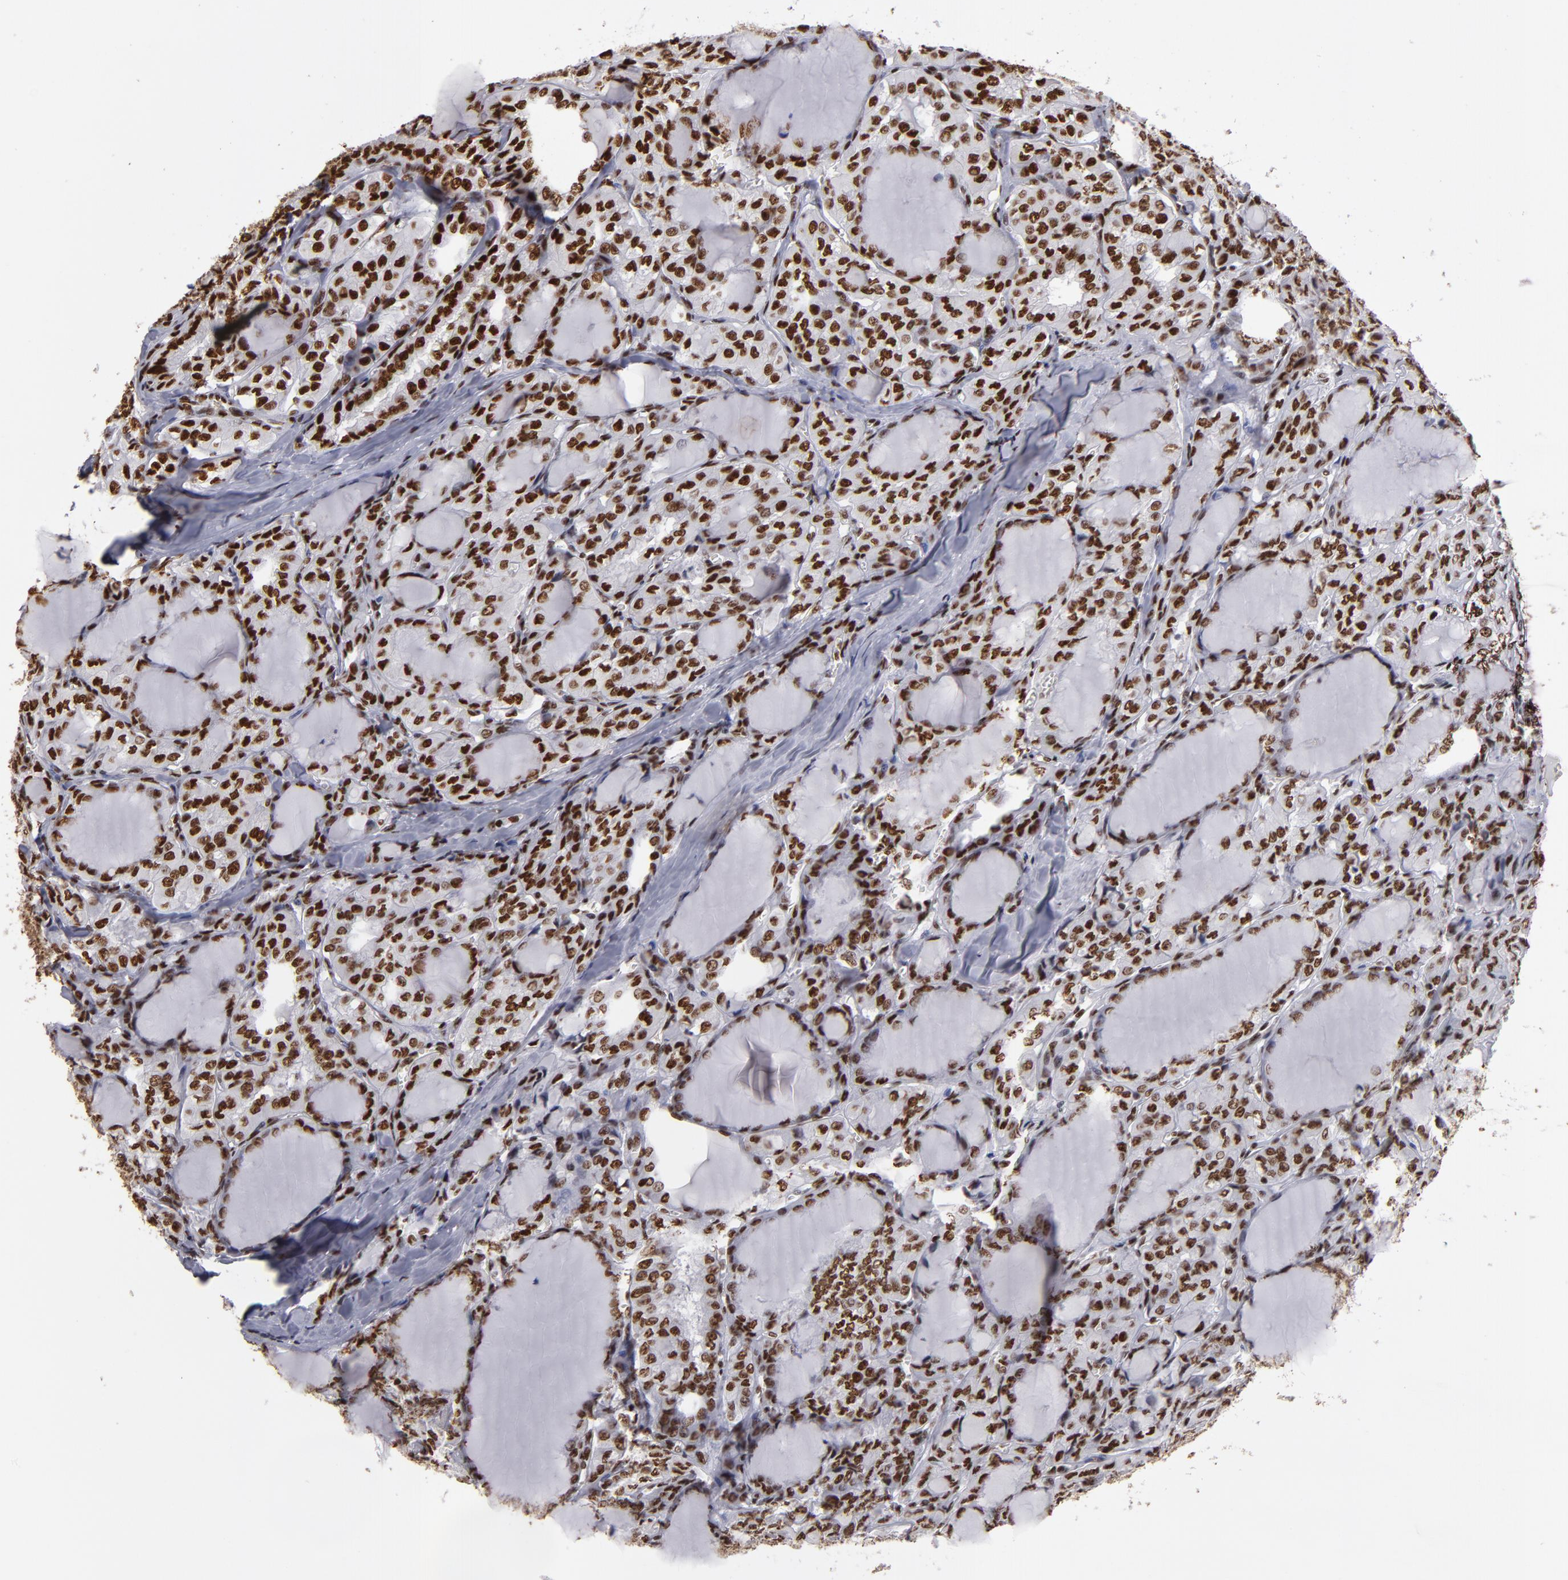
{"staining": {"intensity": "strong", "quantity": ">75%", "location": "nuclear"}, "tissue": "thyroid cancer", "cell_type": "Tumor cells", "image_type": "cancer", "snomed": [{"axis": "morphology", "description": "Papillary adenocarcinoma, NOS"}, {"axis": "topography", "description": "Thyroid gland"}], "caption": "Human papillary adenocarcinoma (thyroid) stained with a protein marker reveals strong staining in tumor cells.", "gene": "MRE11", "patient": {"sex": "male", "age": 20}}